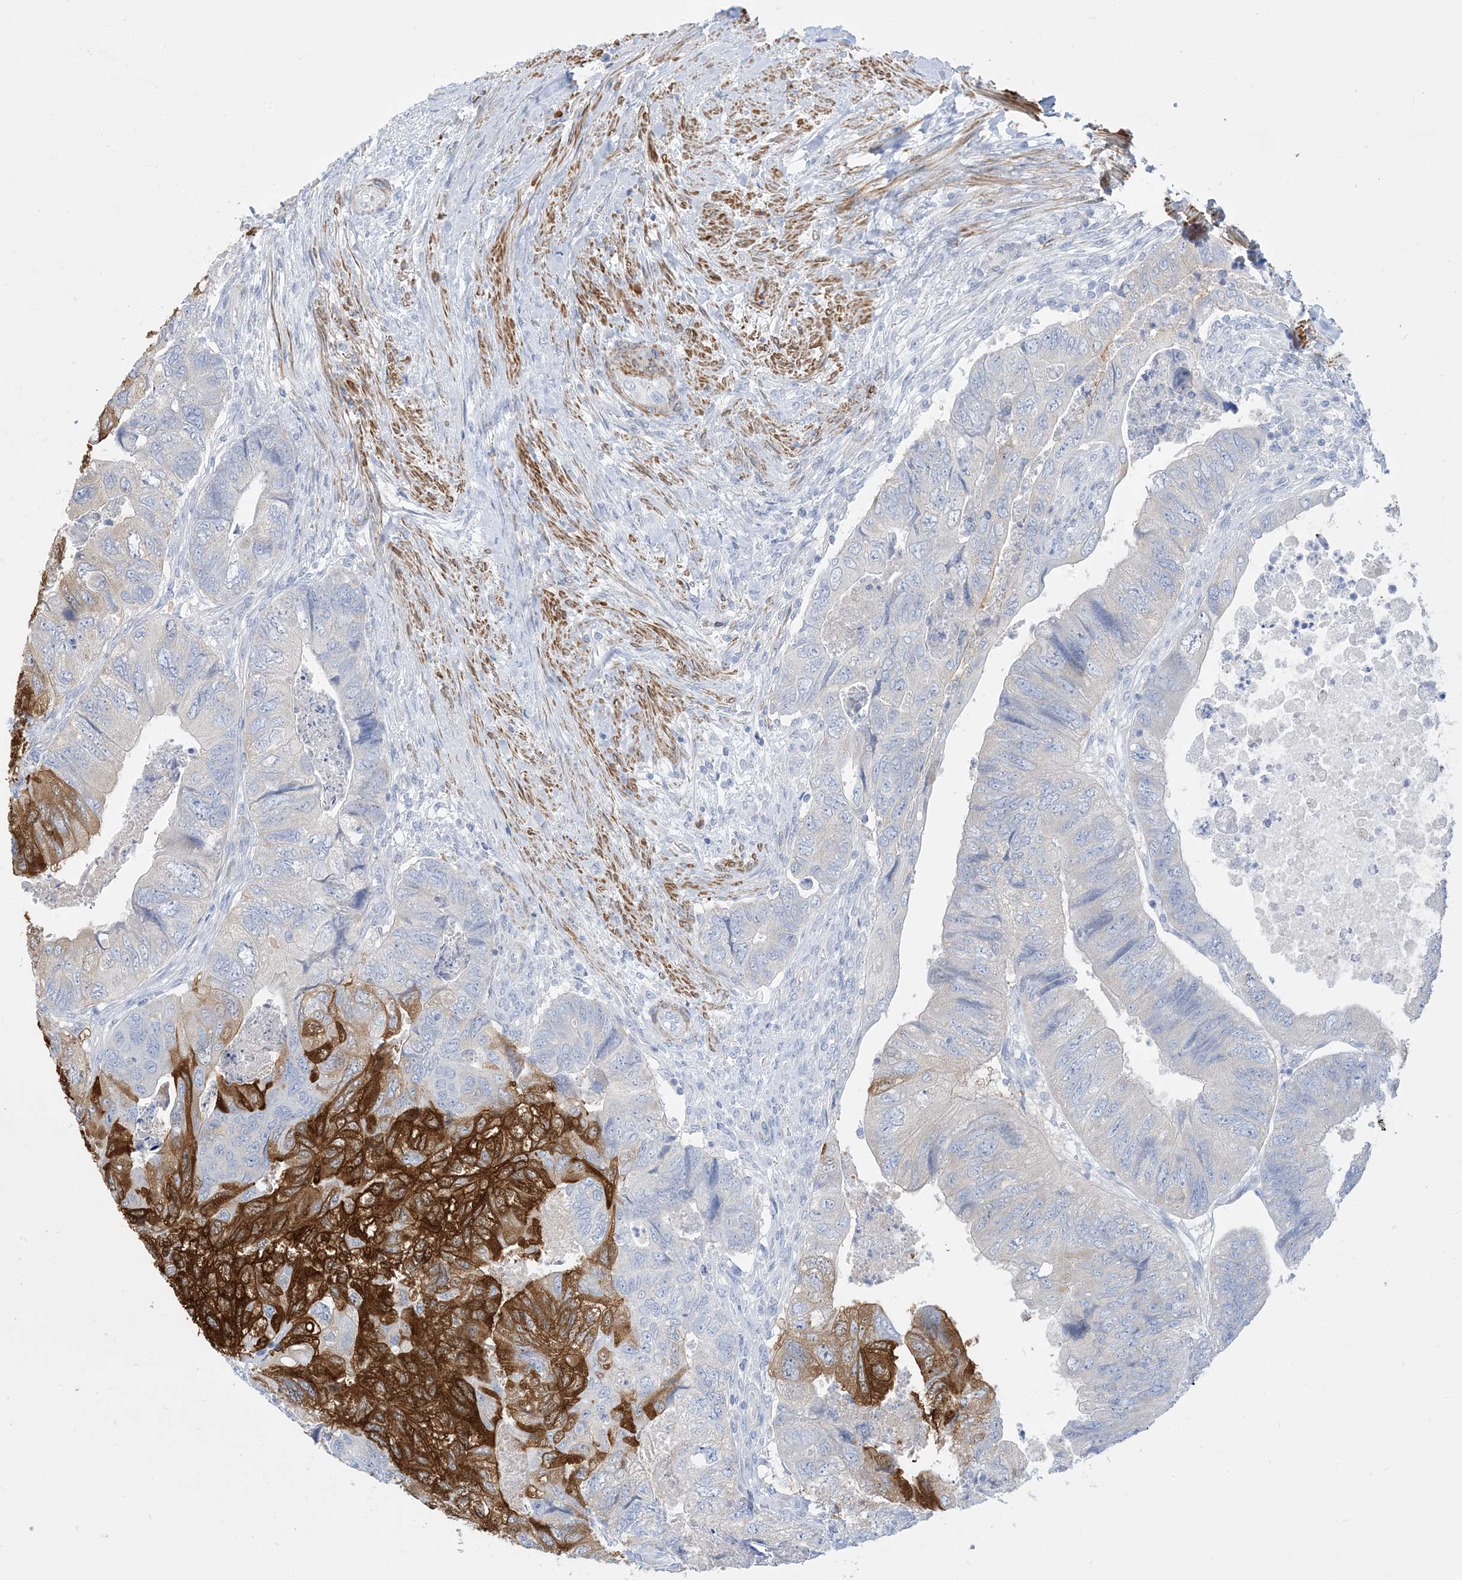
{"staining": {"intensity": "strong", "quantity": "25%-75%", "location": "cytoplasmic/membranous"}, "tissue": "colorectal cancer", "cell_type": "Tumor cells", "image_type": "cancer", "snomed": [{"axis": "morphology", "description": "Adenocarcinoma, NOS"}, {"axis": "topography", "description": "Rectum"}], "caption": "Immunohistochemistry (IHC) image of human colorectal cancer stained for a protein (brown), which reveals high levels of strong cytoplasmic/membranous expression in approximately 25%-75% of tumor cells.", "gene": "MARS2", "patient": {"sex": "male", "age": 63}}